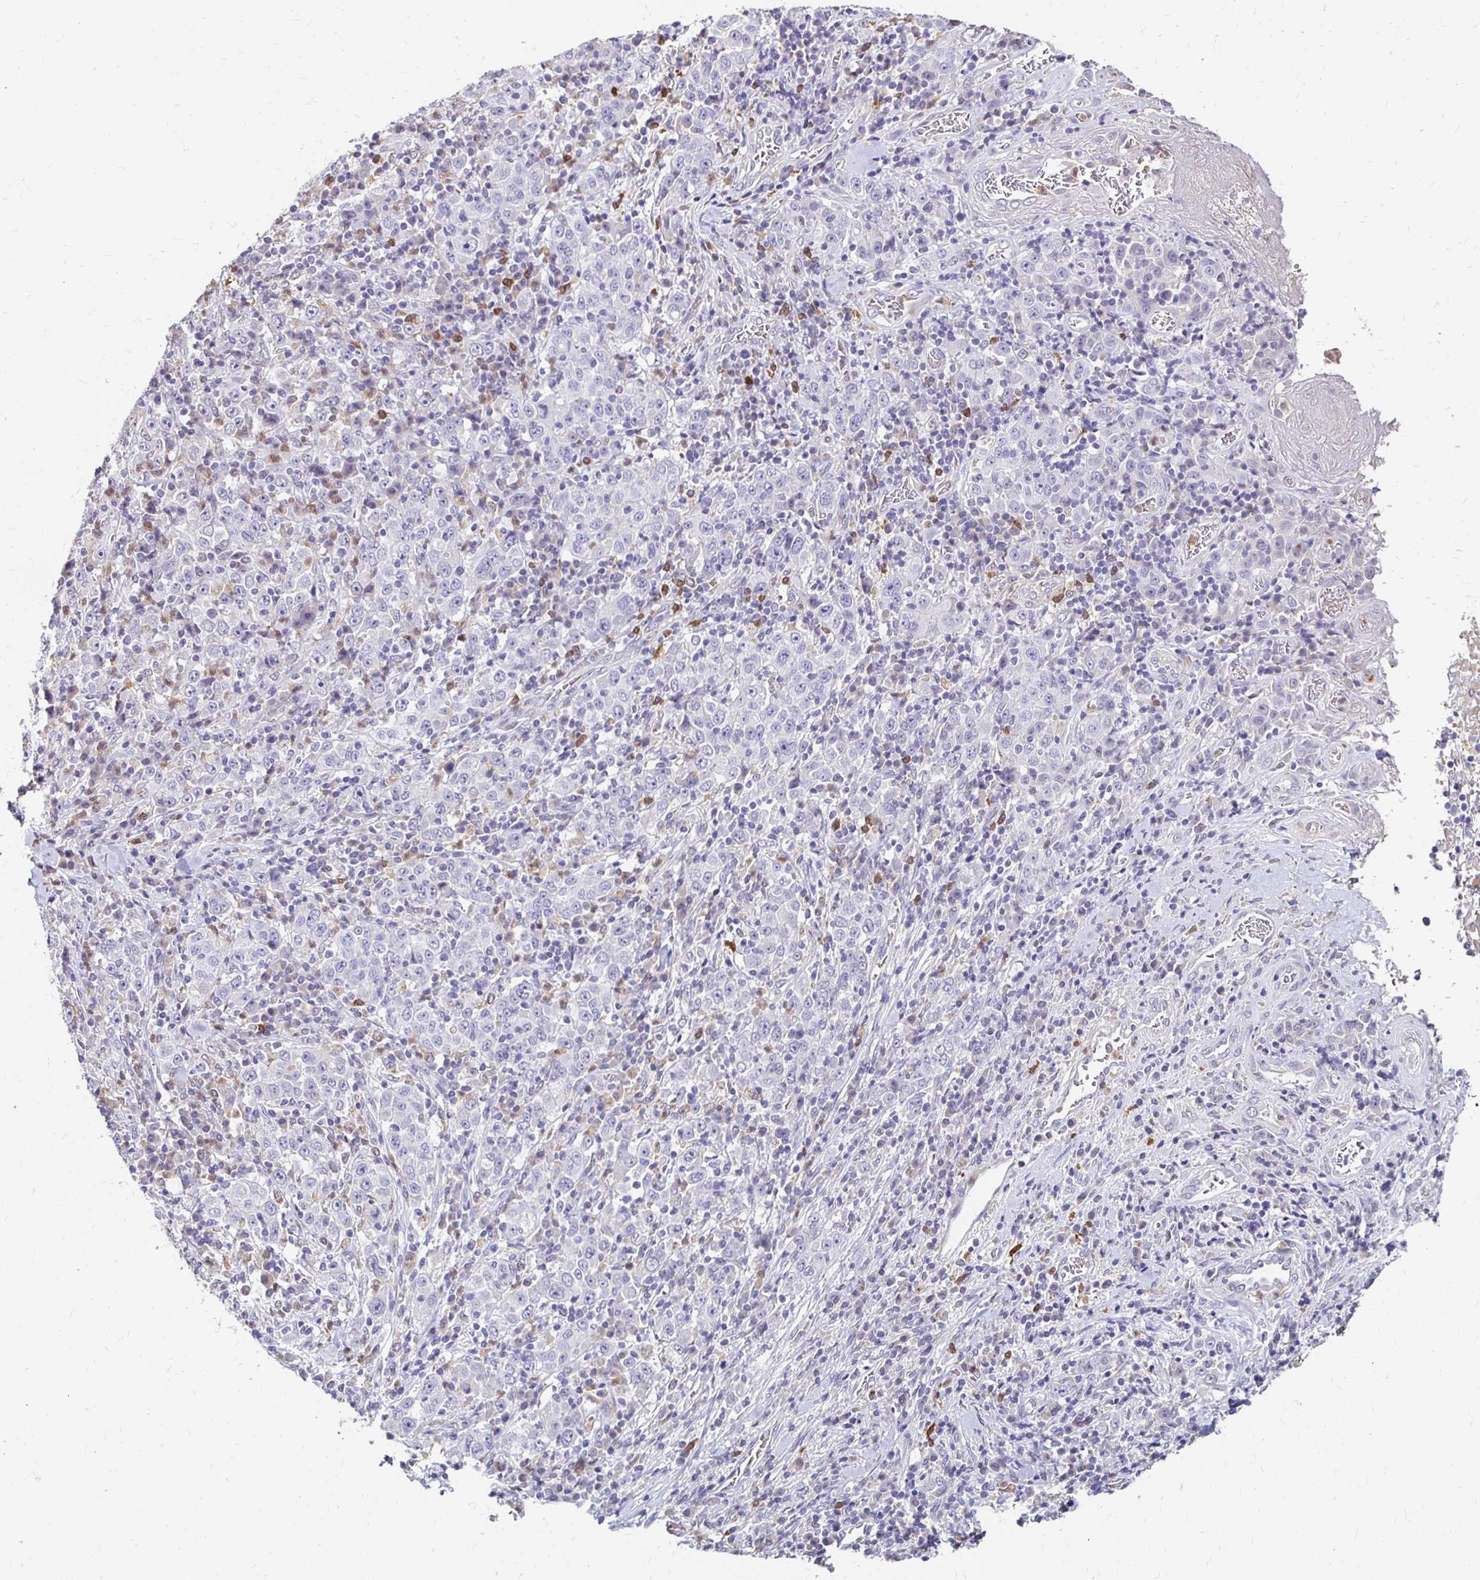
{"staining": {"intensity": "negative", "quantity": "none", "location": "none"}, "tissue": "stomach cancer", "cell_type": "Tumor cells", "image_type": "cancer", "snomed": [{"axis": "morphology", "description": "Normal tissue, NOS"}, {"axis": "morphology", "description": "Adenocarcinoma, NOS"}, {"axis": "topography", "description": "Stomach, upper"}, {"axis": "topography", "description": "Stomach"}], "caption": "Tumor cells show no significant positivity in adenocarcinoma (stomach).", "gene": "GK2", "patient": {"sex": "male", "age": 59}}